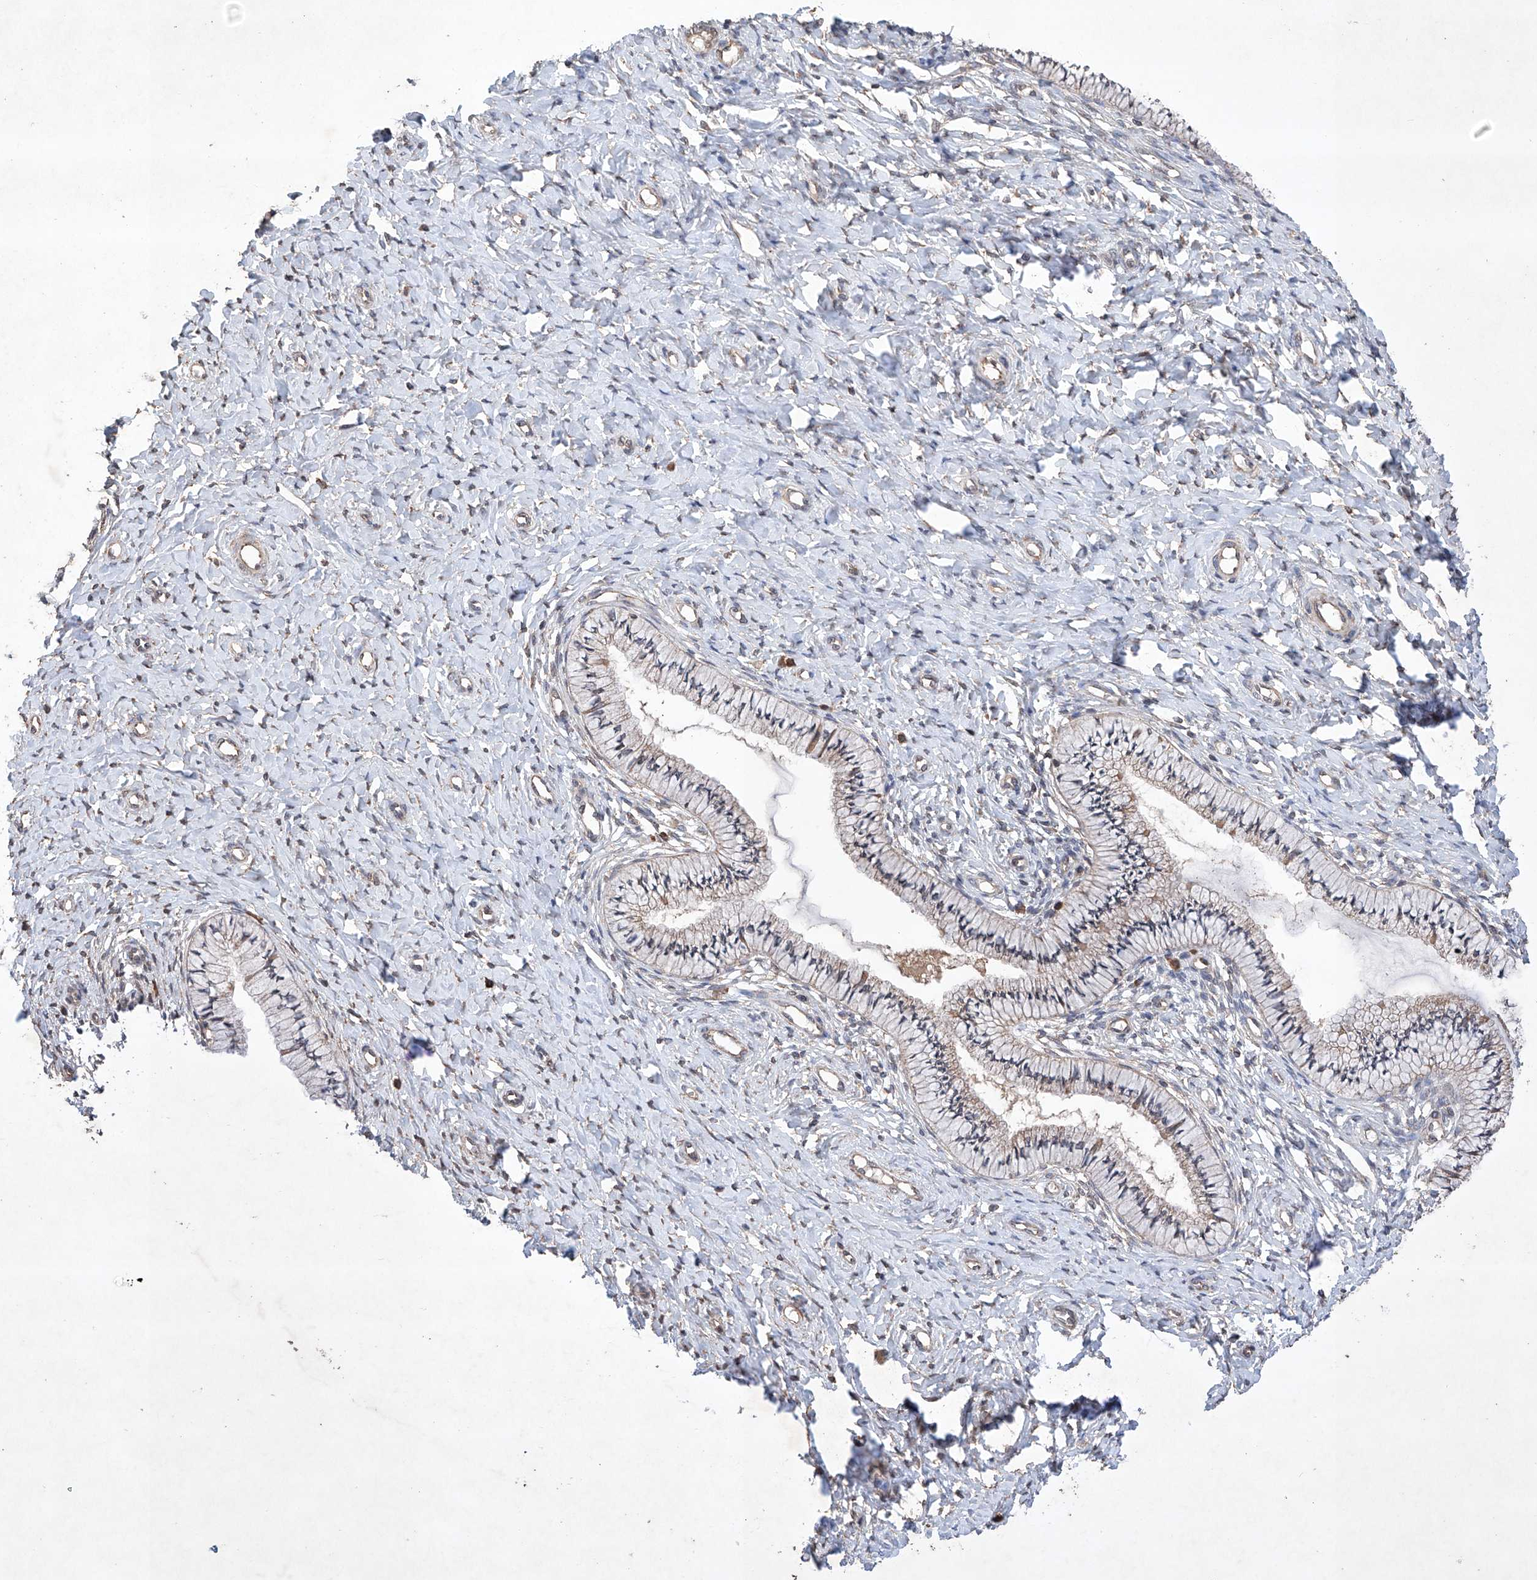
{"staining": {"intensity": "weak", "quantity": "25%-75%", "location": "cytoplasmic/membranous"}, "tissue": "cervix", "cell_type": "Glandular cells", "image_type": "normal", "snomed": [{"axis": "morphology", "description": "Normal tissue, NOS"}, {"axis": "topography", "description": "Cervix"}], "caption": "High-magnification brightfield microscopy of benign cervix stained with DAB (3,3'-diaminobenzidine) (brown) and counterstained with hematoxylin (blue). glandular cells exhibit weak cytoplasmic/membranous staining is identified in approximately25%-75% of cells. The protein is shown in brown color, while the nuclei are stained blue.", "gene": "LURAP1", "patient": {"sex": "female", "age": 36}}